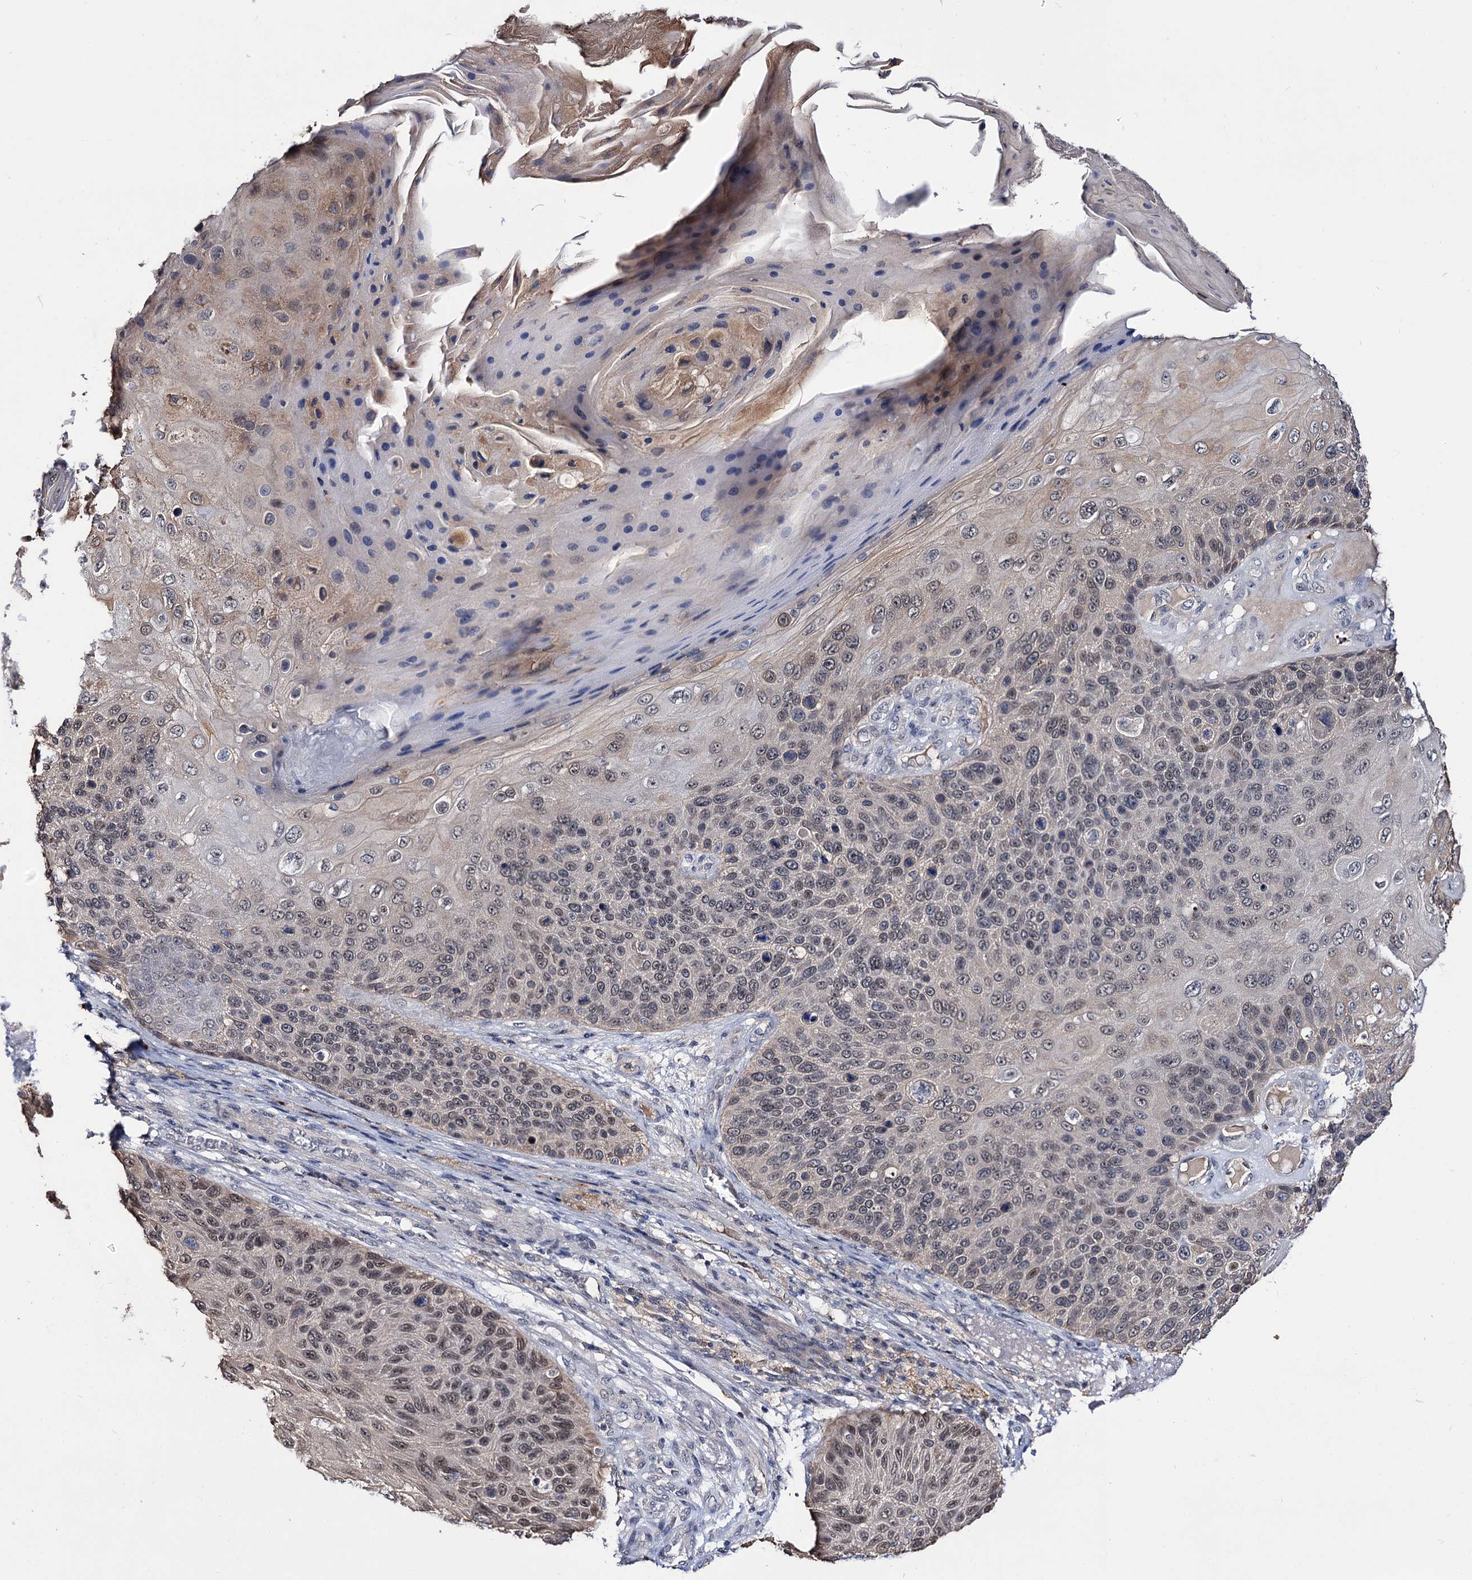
{"staining": {"intensity": "weak", "quantity": "<25%", "location": "nuclear"}, "tissue": "skin cancer", "cell_type": "Tumor cells", "image_type": "cancer", "snomed": [{"axis": "morphology", "description": "Squamous cell carcinoma, NOS"}, {"axis": "topography", "description": "Skin"}], "caption": "A micrograph of skin cancer stained for a protein displays no brown staining in tumor cells. The staining is performed using DAB (3,3'-diaminobenzidine) brown chromogen with nuclei counter-stained in using hematoxylin.", "gene": "NEK10", "patient": {"sex": "female", "age": 88}}